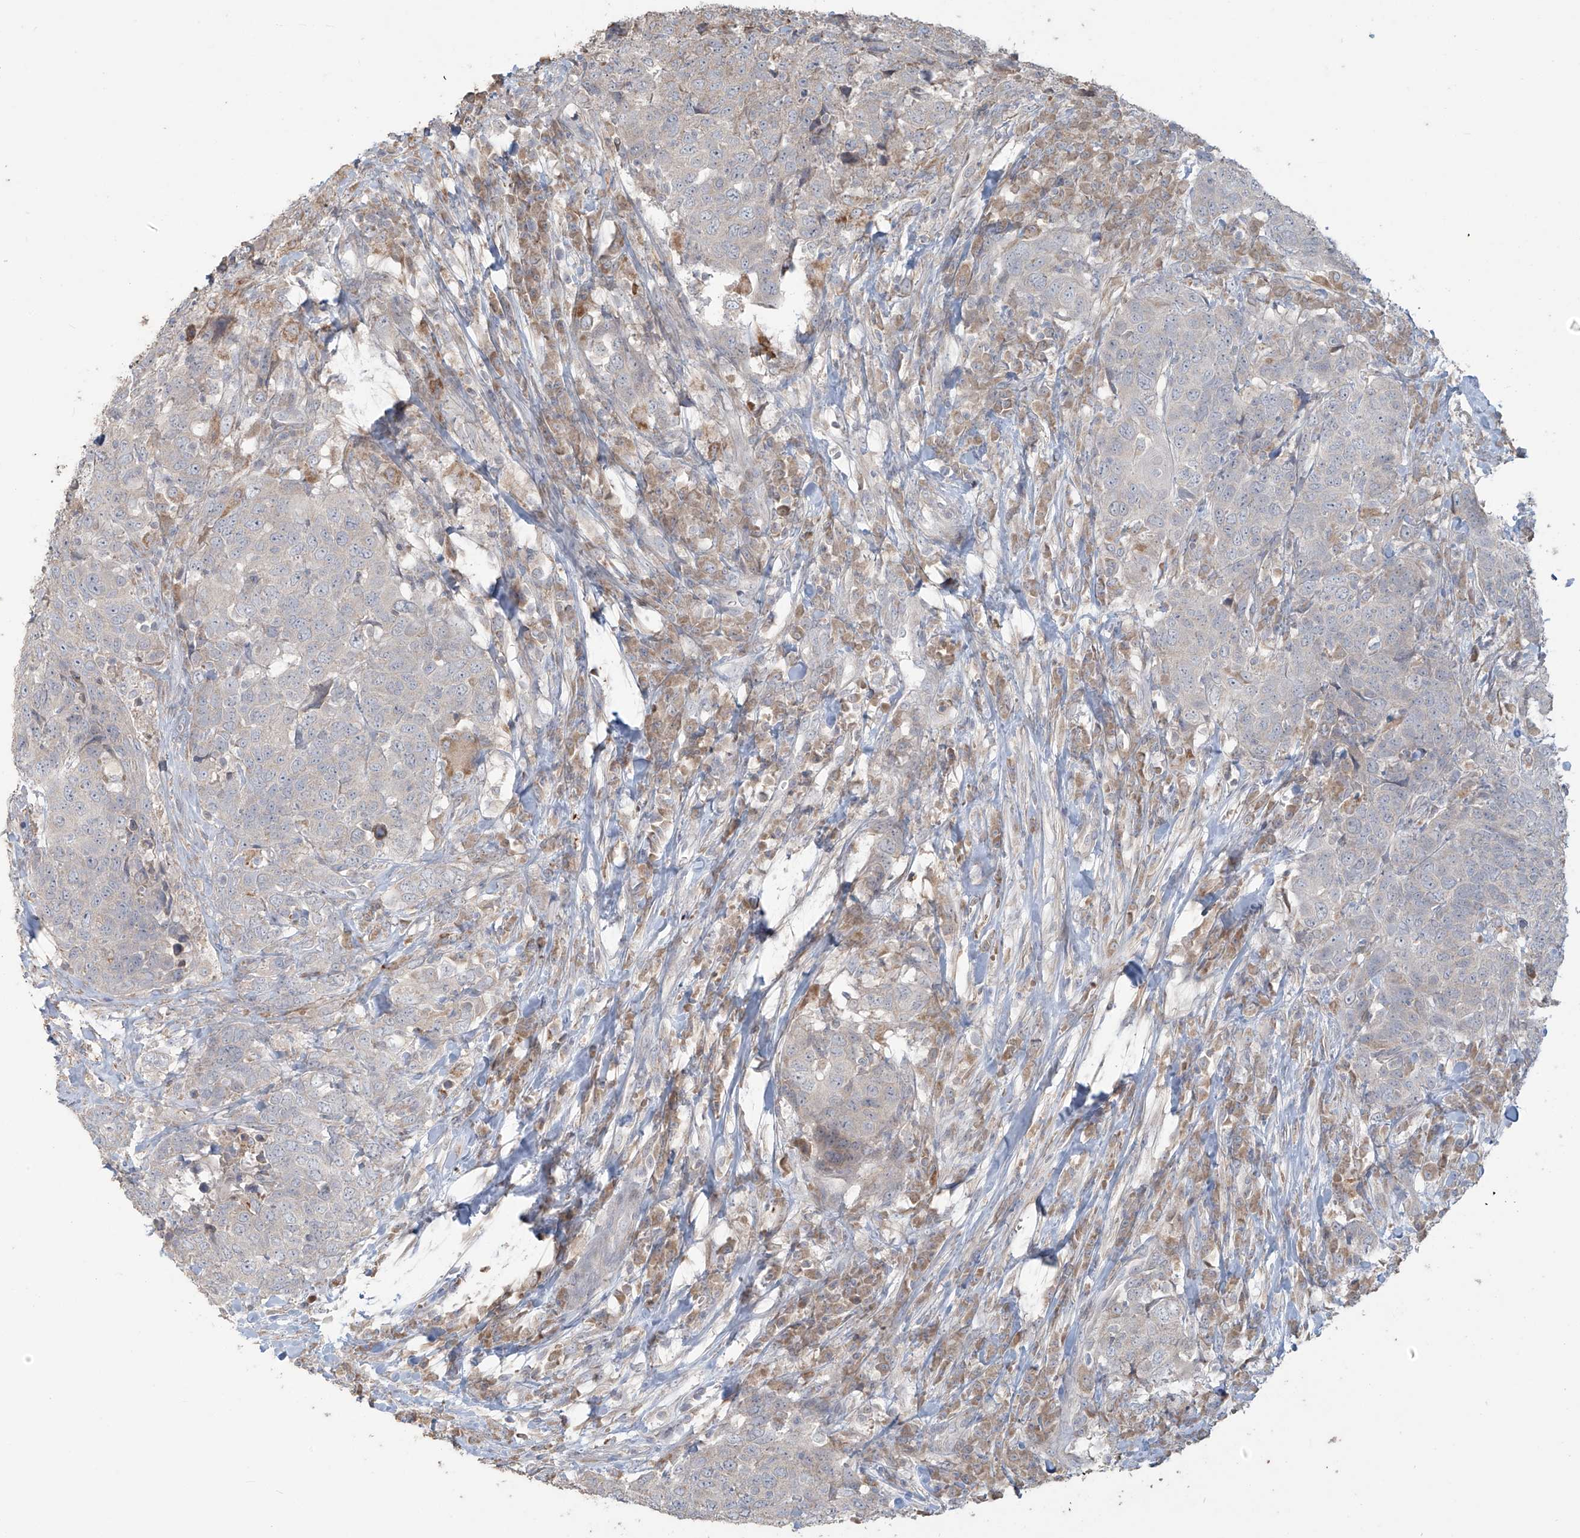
{"staining": {"intensity": "negative", "quantity": "none", "location": "none"}, "tissue": "head and neck cancer", "cell_type": "Tumor cells", "image_type": "cancer", "snomed": [{"axis": "morphology", "description": "Squamous cell carcinoma, NOS"}, {"axis": "topography", "description": "Head-Neck"}], "caption": "Immunohistochemical staining of human head and neck cancer demonstrates no significant positivity in tumor cells.", "gene": "MAGIX", "patient": {"sex": "male", "age": 66}}